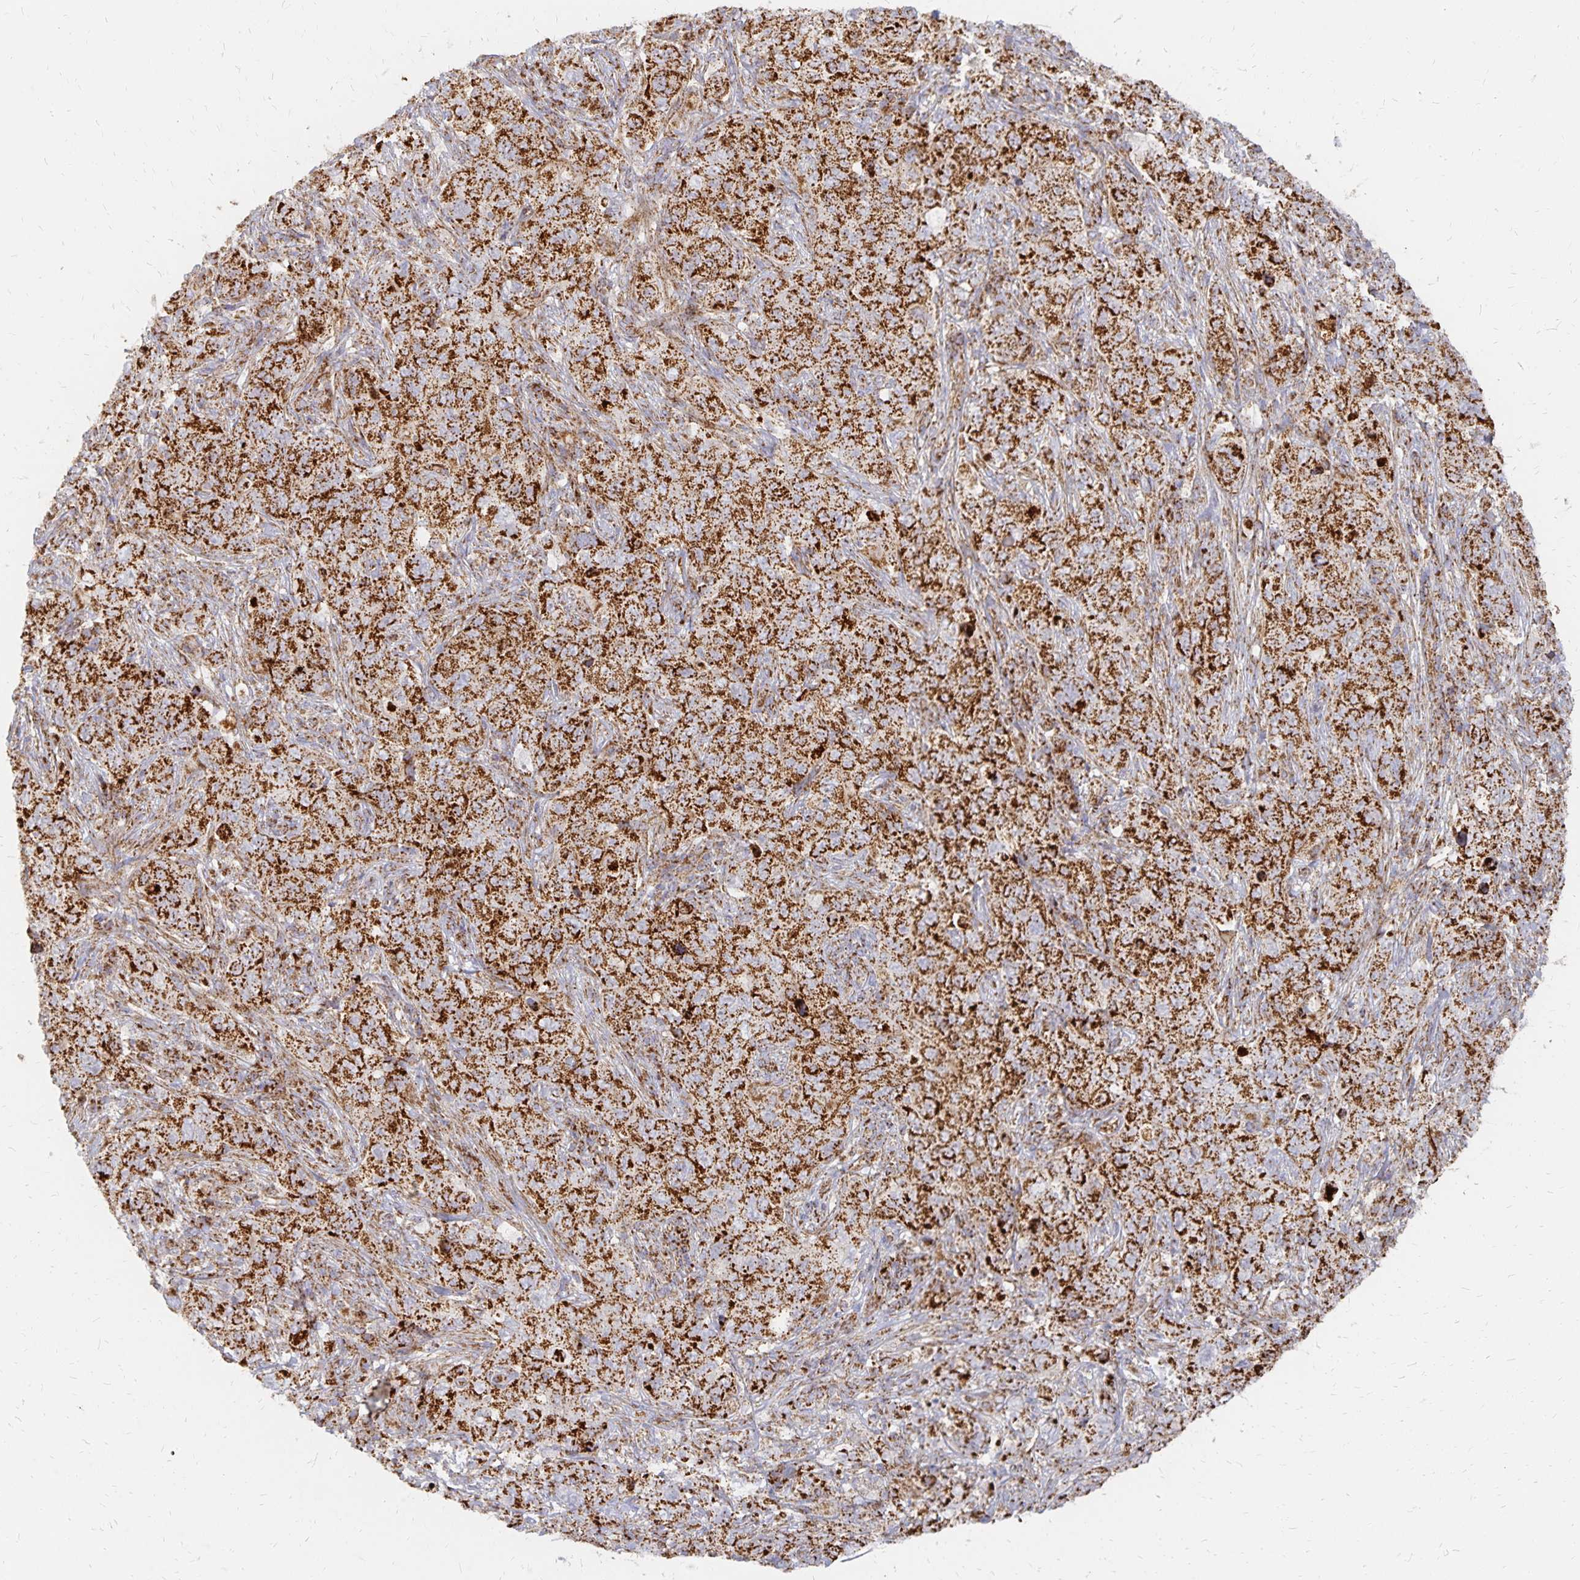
{"staining": {"intensity": "strong", "quantity": ">75%", "location": "cytoplasmic/membranous"}, "tissue": "pancreatic cancer", "cell_type": "Tumor cells", "image_type": "cancer", "snomed": [{"axis": "morphology", "description": "Adenocarcinoma, NOS"}, {"axis": "topography", "description": "Pancreas"}], "caption": "Approximately >75% of tumor cells in pancreatic cancer display strong cytoplasmic/membranous protein expression as visualized by brown immunohistochemical staining.", "gene": "STOML2", "patient": {"sex": "male", "age": 68}}